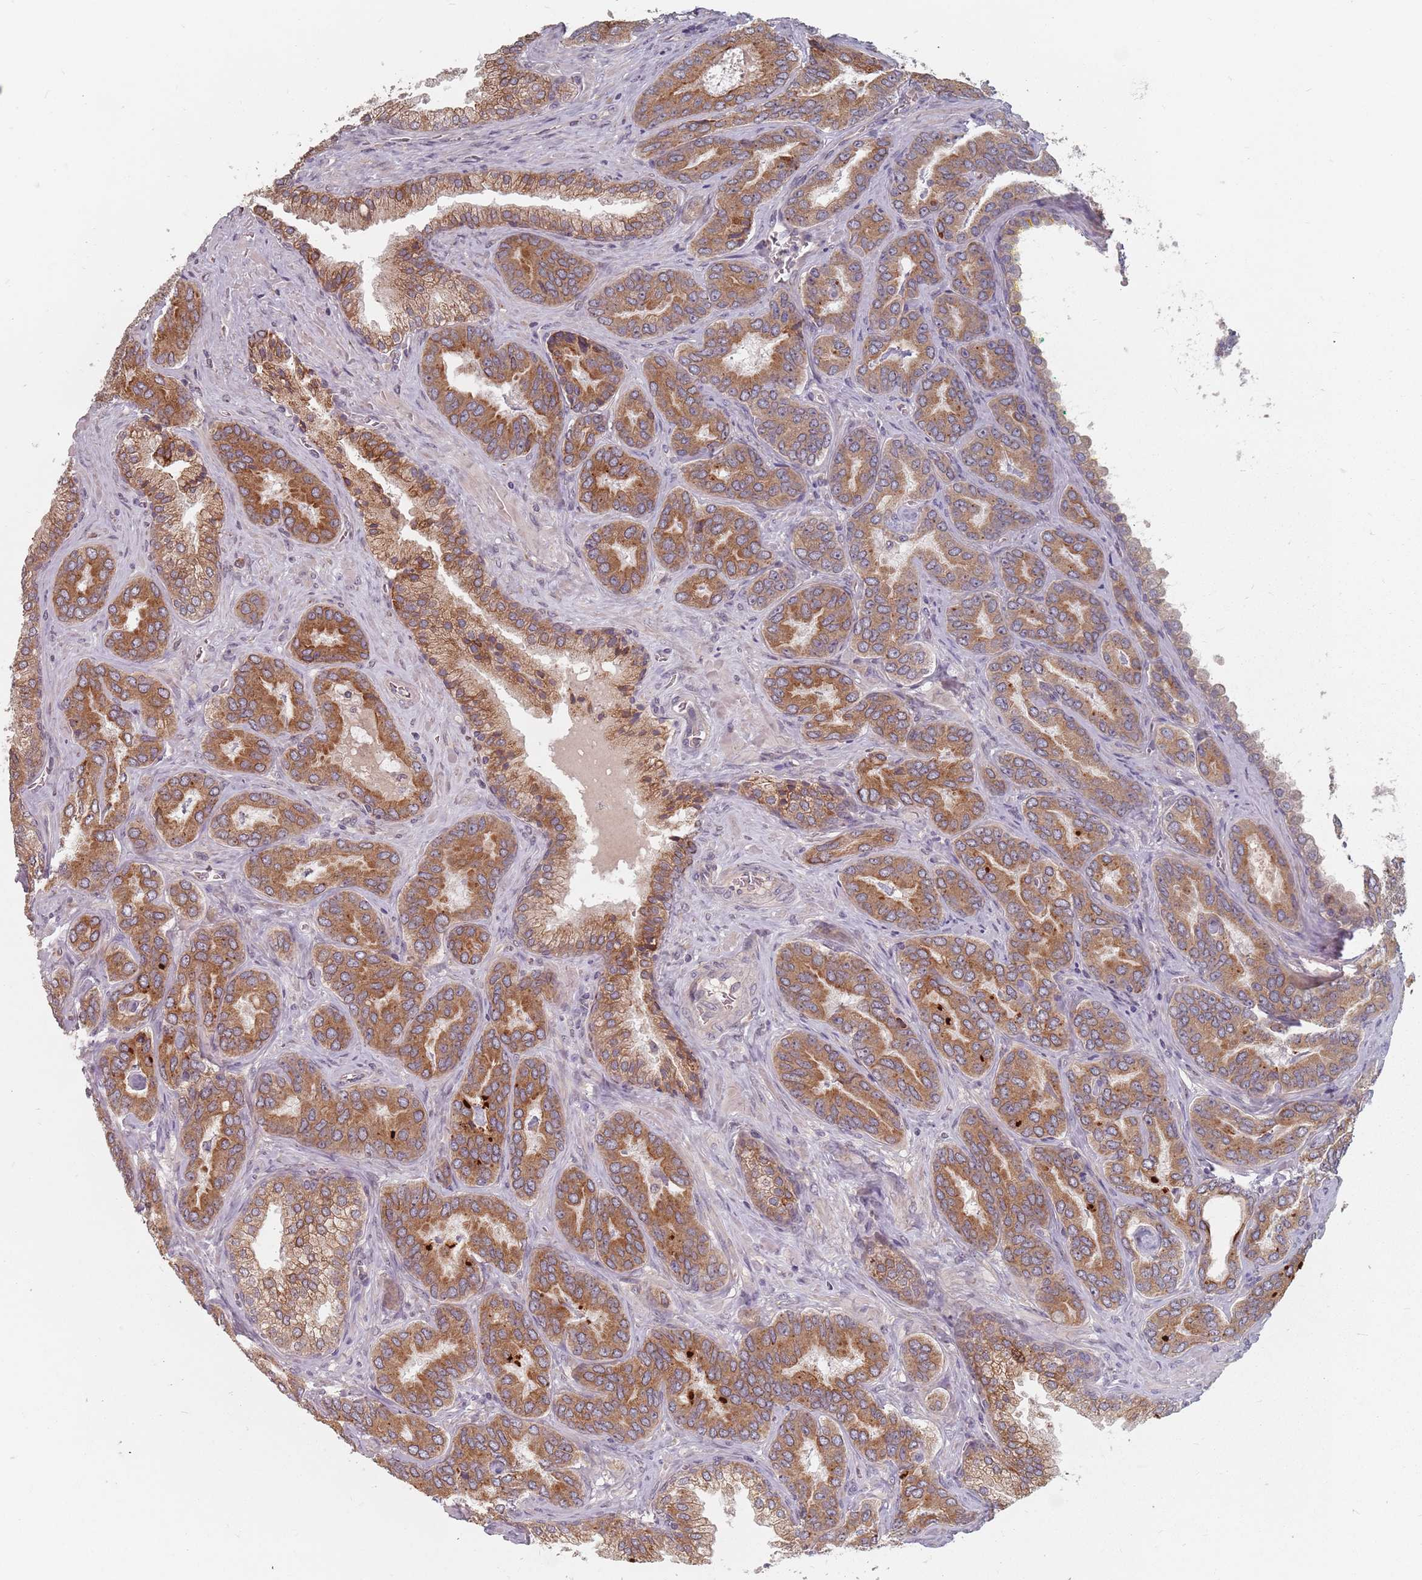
{"staining": {"intensity": "strong", "quantity": ">75%", "location": "cytoplasmic/membranous"}, "tissue": "prostate cancer", "cell_type": "Tumor cells", "image_type": "cancer", "snomed": [{"axis": "morphology", "description": "Adenocarcinoma, High grade"}, {"axis": "topography", "description": "Prostate"}], "caption": "Immunohistochemical staining of prostate cancer displays high levels of strong cytoplasmic/membranous positivity in about >75% of tumor cells. (Brightfield microscopy of DAB IHC at high magnification).", "gene": "ADAL", "patient": {"sex": "male", "age": 72}}